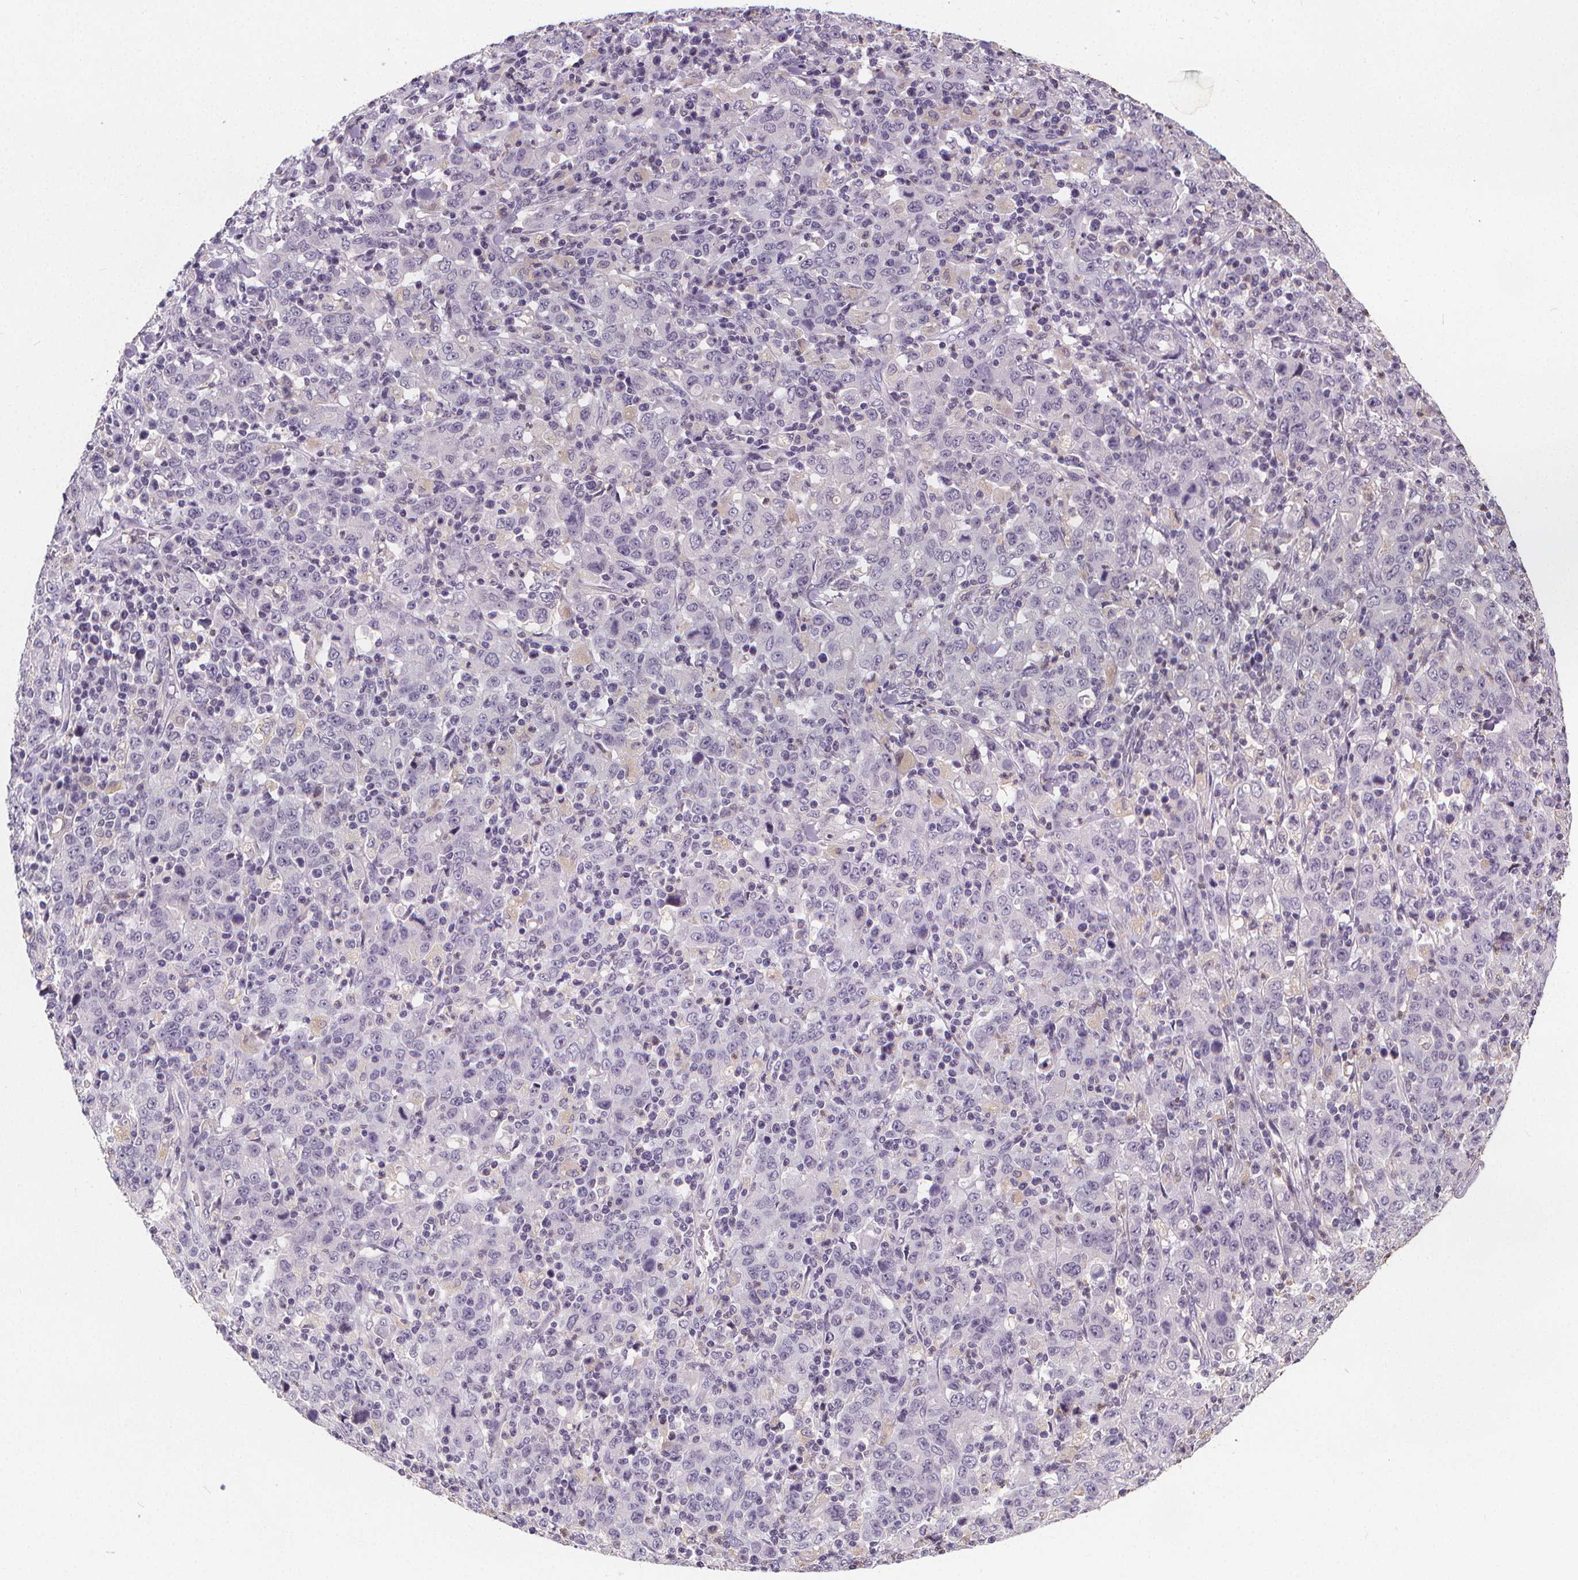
{"staining": {"intensity": "negative", "quantity": "none", "location": "none"}, "tissue": "stomach cancer", "cell_type": "Tumor cells", "image_type": "cancer", "snomed": [{"axis": "morphology", "description": "Adenocarcinoma, NOS"}, {"axis": "topography", "description": "Stomach, upper"}], "caption": "IHC photomicrograph of stomach cancer (adenocarcinoma) stained for a protein (brown), which demonstrates no staining in tumor cells. (Stains: DAB immunohistochemistry with hematoxylin counter stain, Microscopy: brightfield microscopy at high magnification).", "gene": "ATP6V1D", "patient": {"sex": "male", "age": 69}}